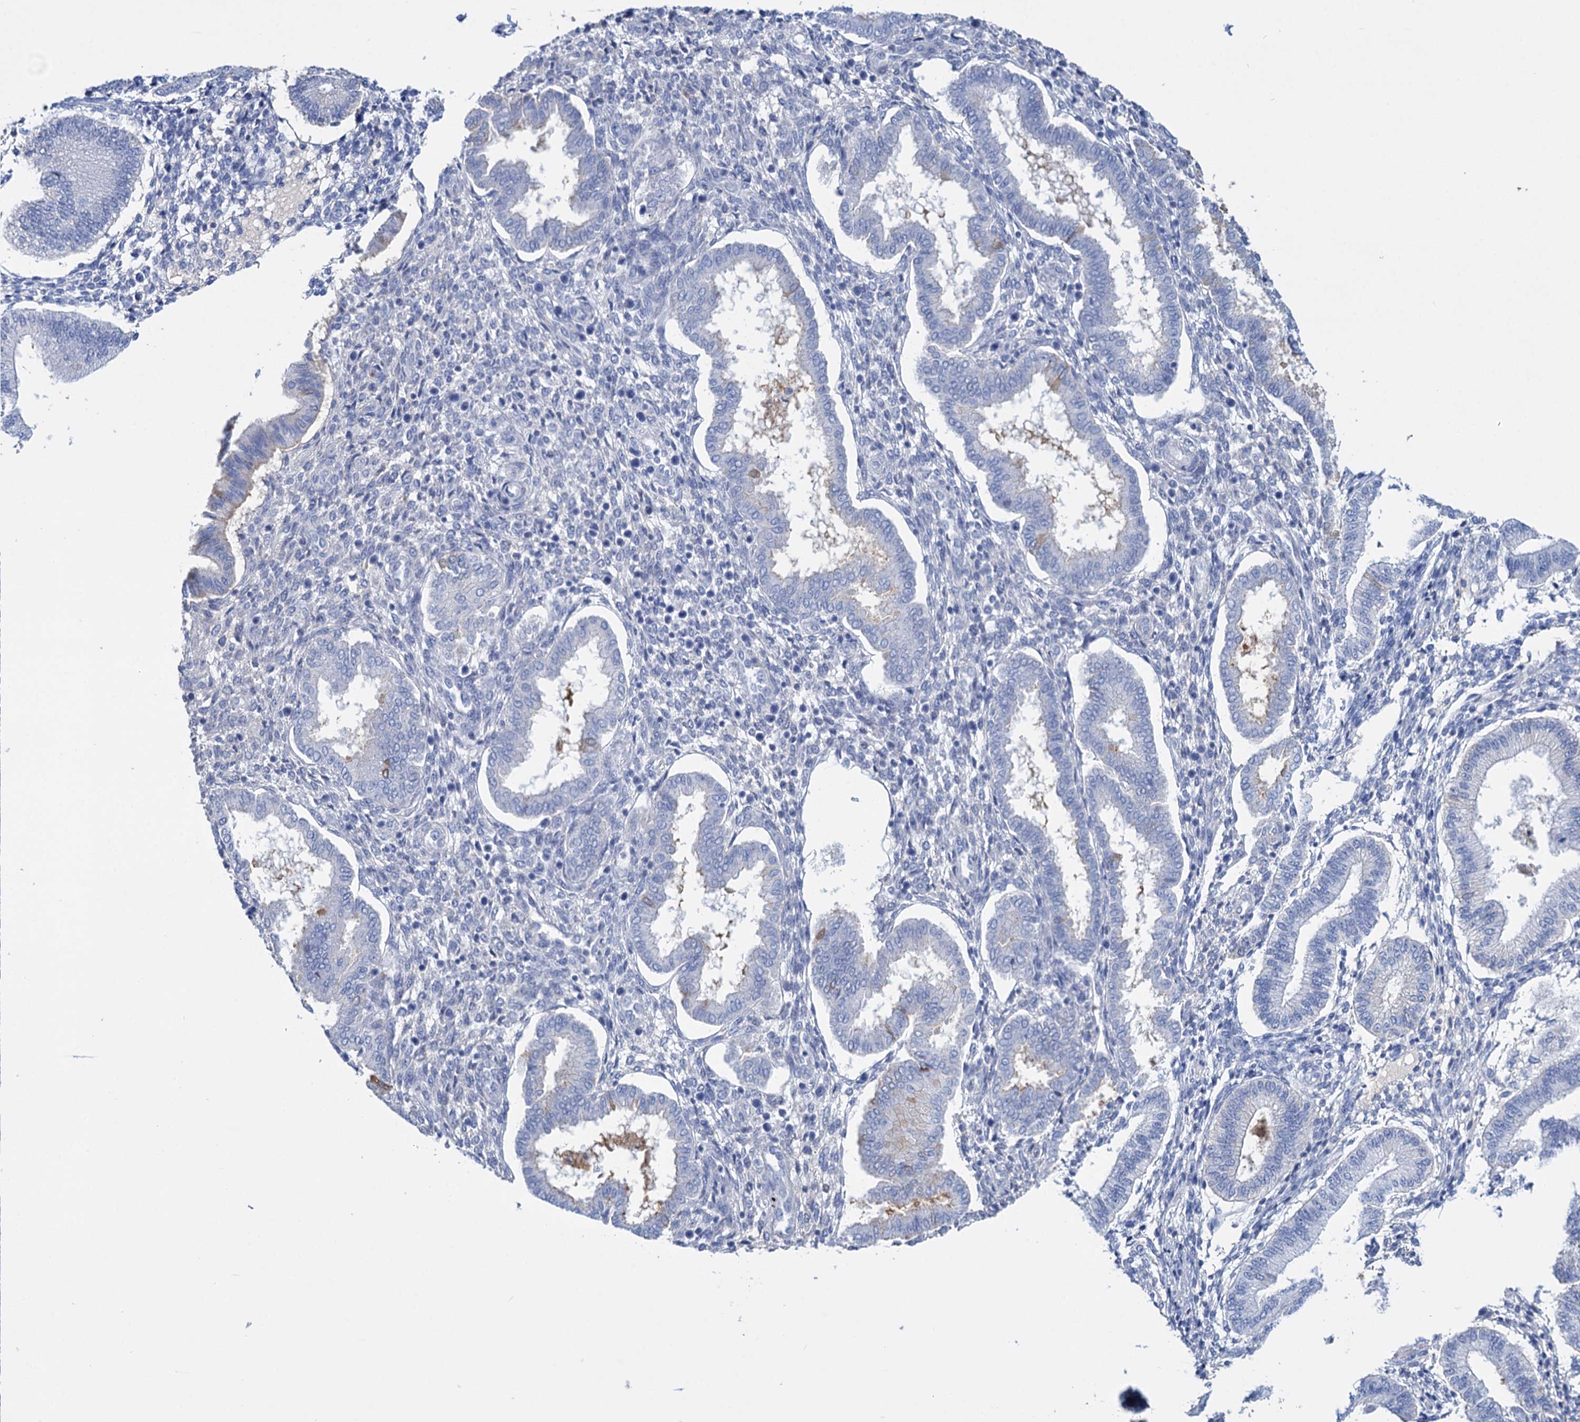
{"staining": {"intensity": "negative", "quantity": "none", "location": "none"}, "tissue": "endometrium", "cell_type": "Cells in endometrial stroma", "image_type": "normal", "snomed": [{"axis": "morphology", "description": "Normal tissue, NOS"}, {"axis": "topography", "description": "Endometrium"}], "caption": "Cells in endometrial stroma show no significant staining in normal endometrium.", "gene": "FBXW12", "patient": {"sex": "female", "age": 24}}